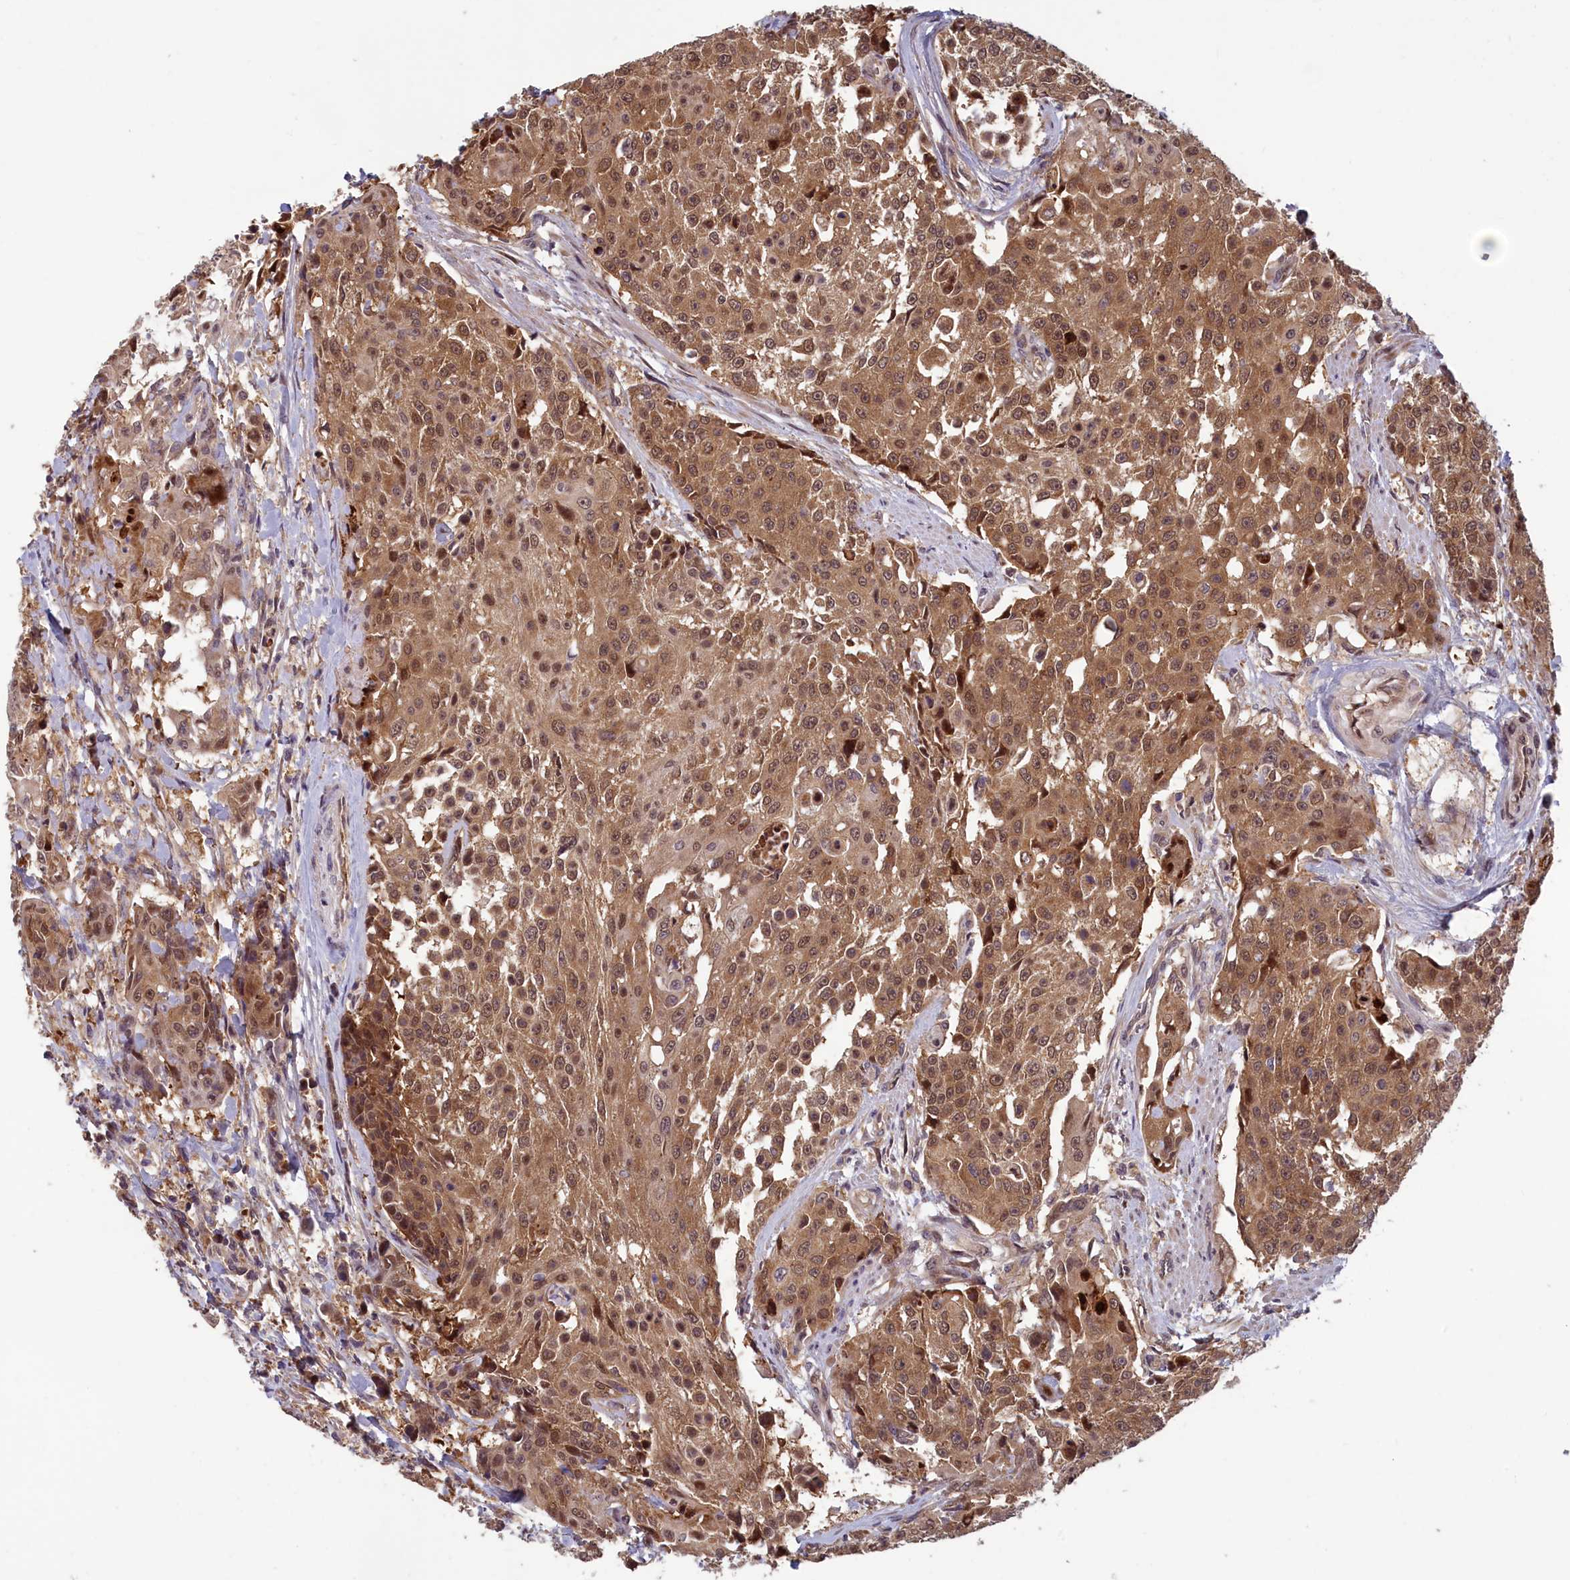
{"staining": {"intensity": "moderate", "quantity": ">75%", "location": "cytoplasmic/membranous,nuclear"}, "tissue": "urothelial cancer", "cell_type": "Tumor cells", "image_type": "cancer", "snomed": [{"axis": "morphology", "description": "Urothelial carcinoma, High grade"}, {"axis": "topography", "description": "Urinary bladder"}], "caption": "Urothelial cancer stained for a protein shows moderate cytoplasmic/membranous and nuclear positivity in tumor cells. The staining is performed using DAB (3,3'-diaminobenzidine) brown chromogen to label protein expression. The nuclei are counter-stained blue using hematoxylin.", "gene": "CCDC15", "patient": {"sex": "female", "age": 63}}